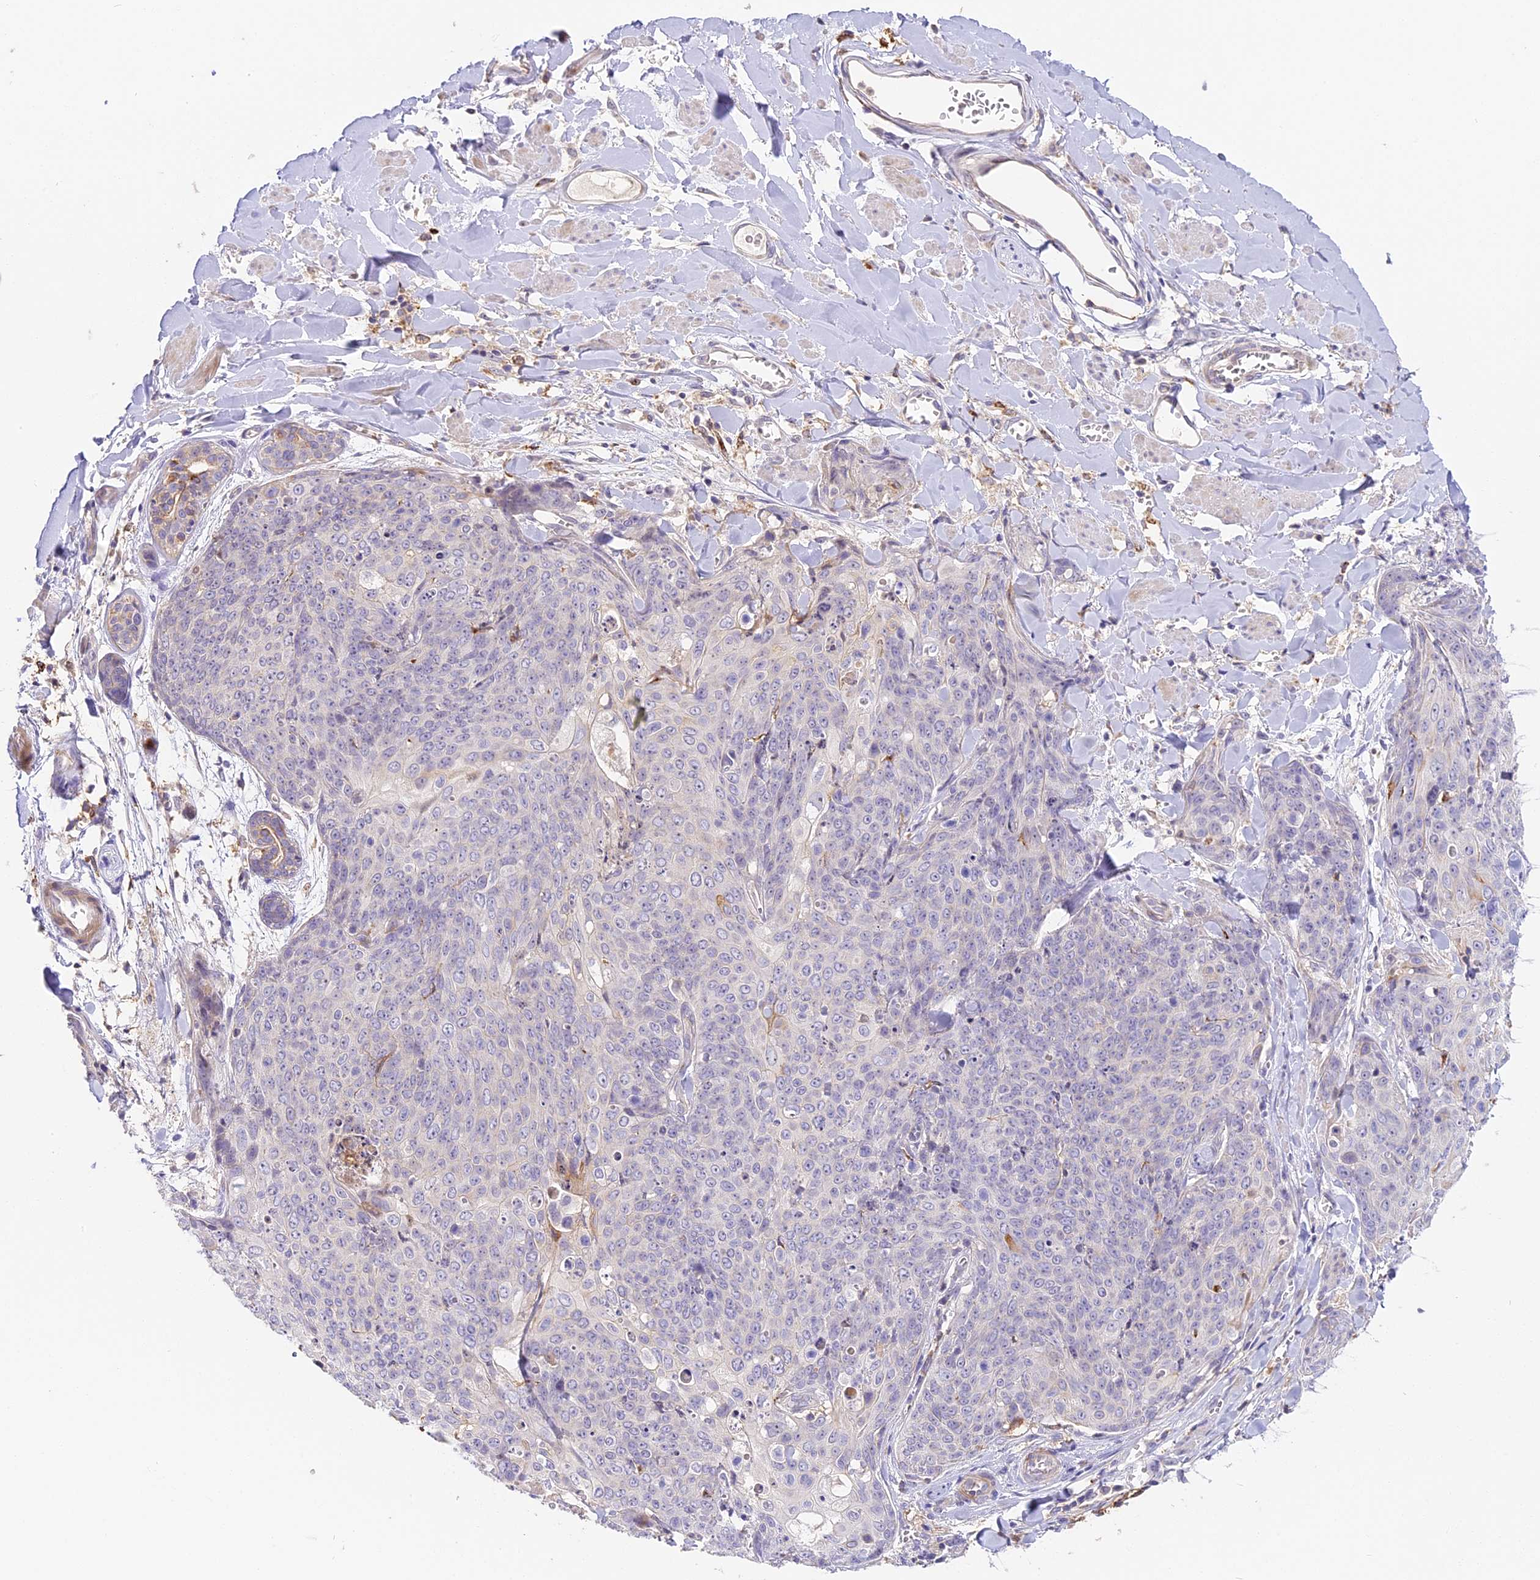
{"staining": {"intensity": "negative", "quantity": "none", "location": "none"}, "tissue": "skin cancer", "cell_type": "Tumor cells", "image_type": "cancer", "snomed": [{"axis": "morphology", "description": "Squamous cell carcinoma, NOS"}, {"axis": "topography", "description": "Skin"}, {"axis": "topography", "description": "Vulva"}], "caption": "This is an immunohistochemistry histopathology image of skin cancer. There is no positivity in tumor cells.", "gene": "NOD2", "patient": {"sex": "female", "age": 85}}